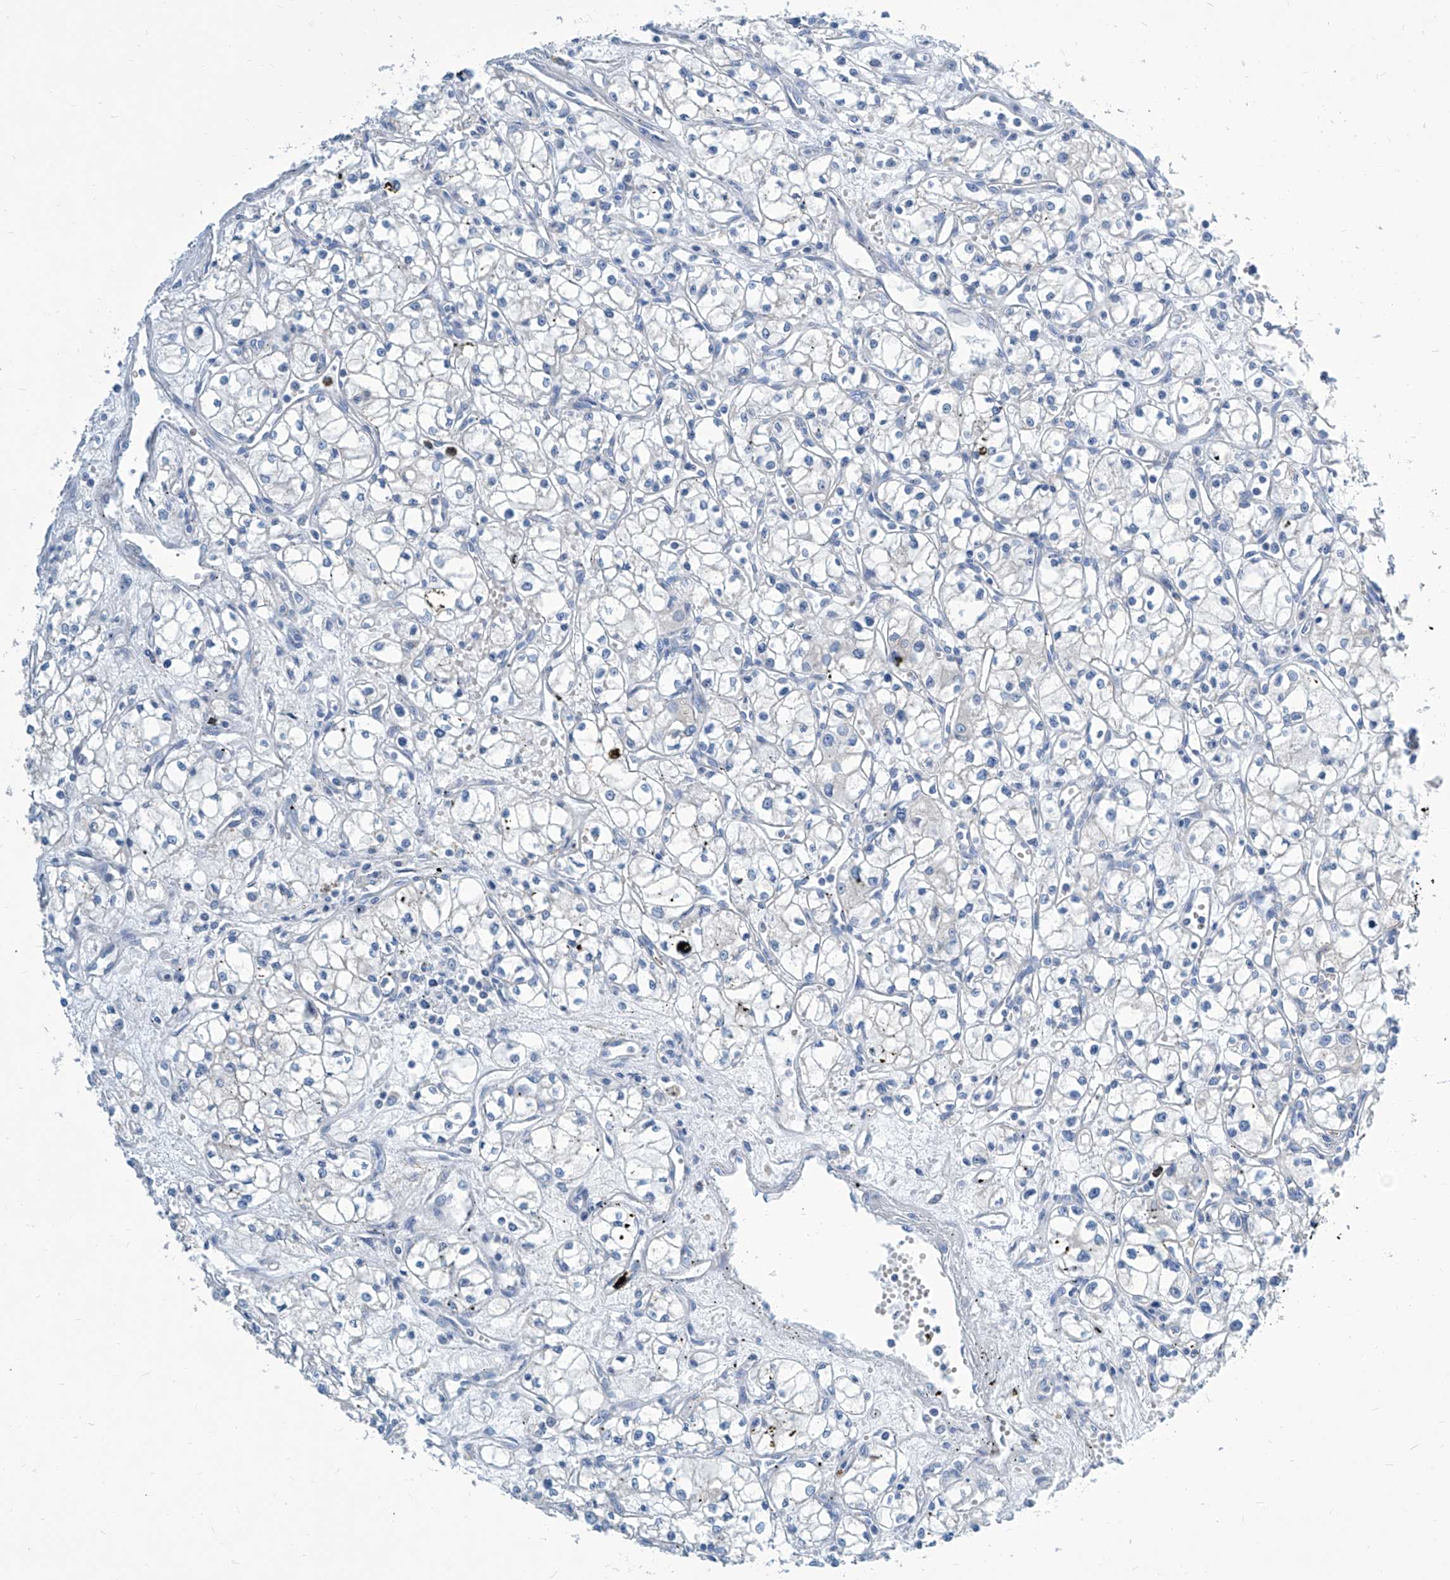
{"staining": {"intensity": "negative", "quantity": "none", "location": "none"}, "tissue": "renal cancer", "cell_type": "Tumor cells", "image_type": "cancer", "snomed": [{"axis": "morphology", "description": "Adenocarcinoma, NOS"}, {"axis": "topography", "description": "Kidney"}], "caption": "Immunohistochemical staining of renal adenocarcinoma reveals no significant expression in tumor cells.", "gene": "ZNF519", "patient": {"sex": "male", "age": 59}}